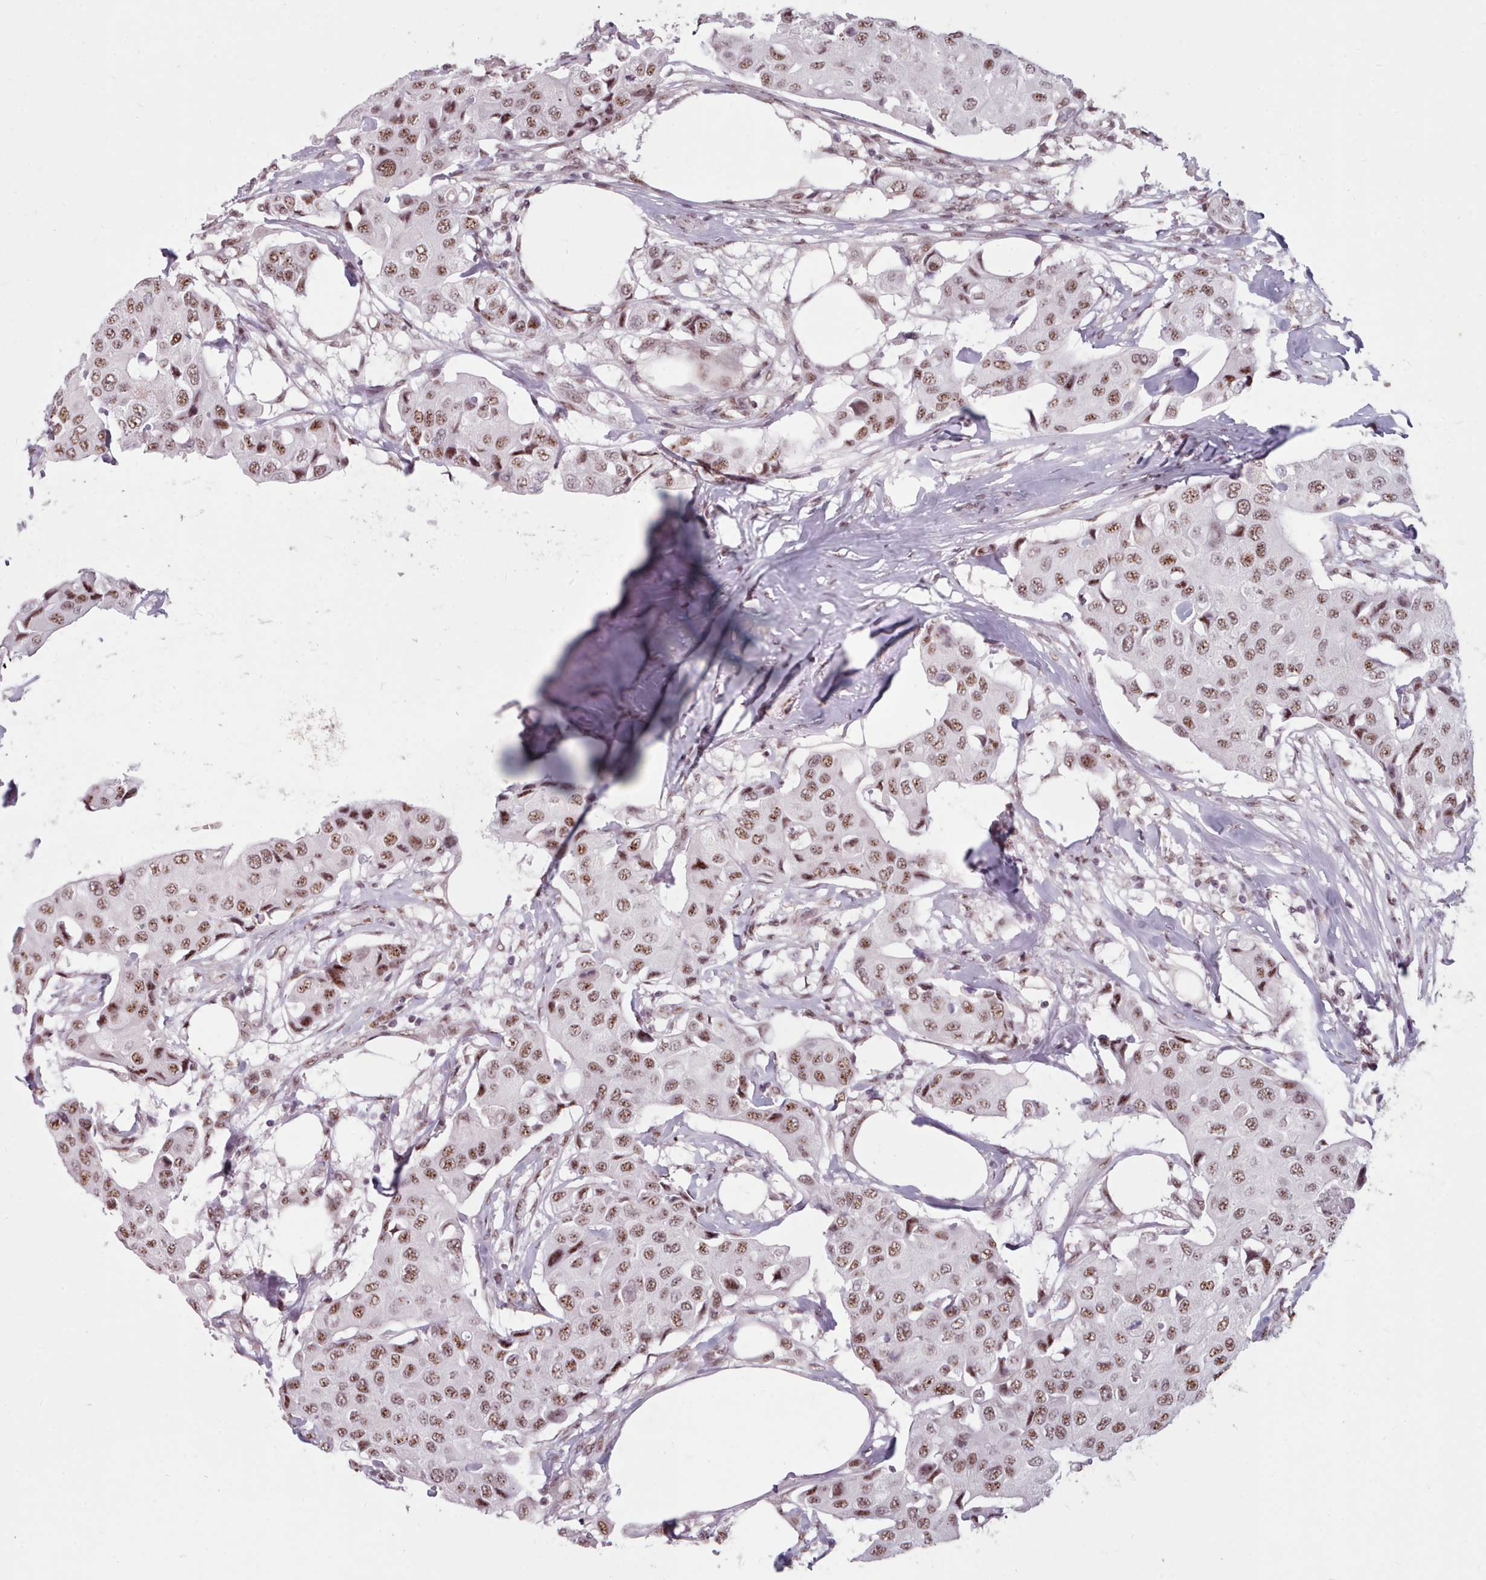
{"staining": {"intensity": "moderate", "quantity": ">75%", "location": "nuclear"}, "tissue": "breast cancer", "cell_type": "Tumor cells", "image_type": "cancer", "snomed": [{"axis": "morphology", "description": "Duct carcinoma"}, {"axis": "topography", "description": "Breast"}], "caption": "Immunohistochemical staining of human invasive ductal carcinoma (breast) shows medium levels of moderate nuclear positivity in approximately >75% of tumor cells.", "gene": "SRRM1", "patient": {"sex": "female", "age": 80}}